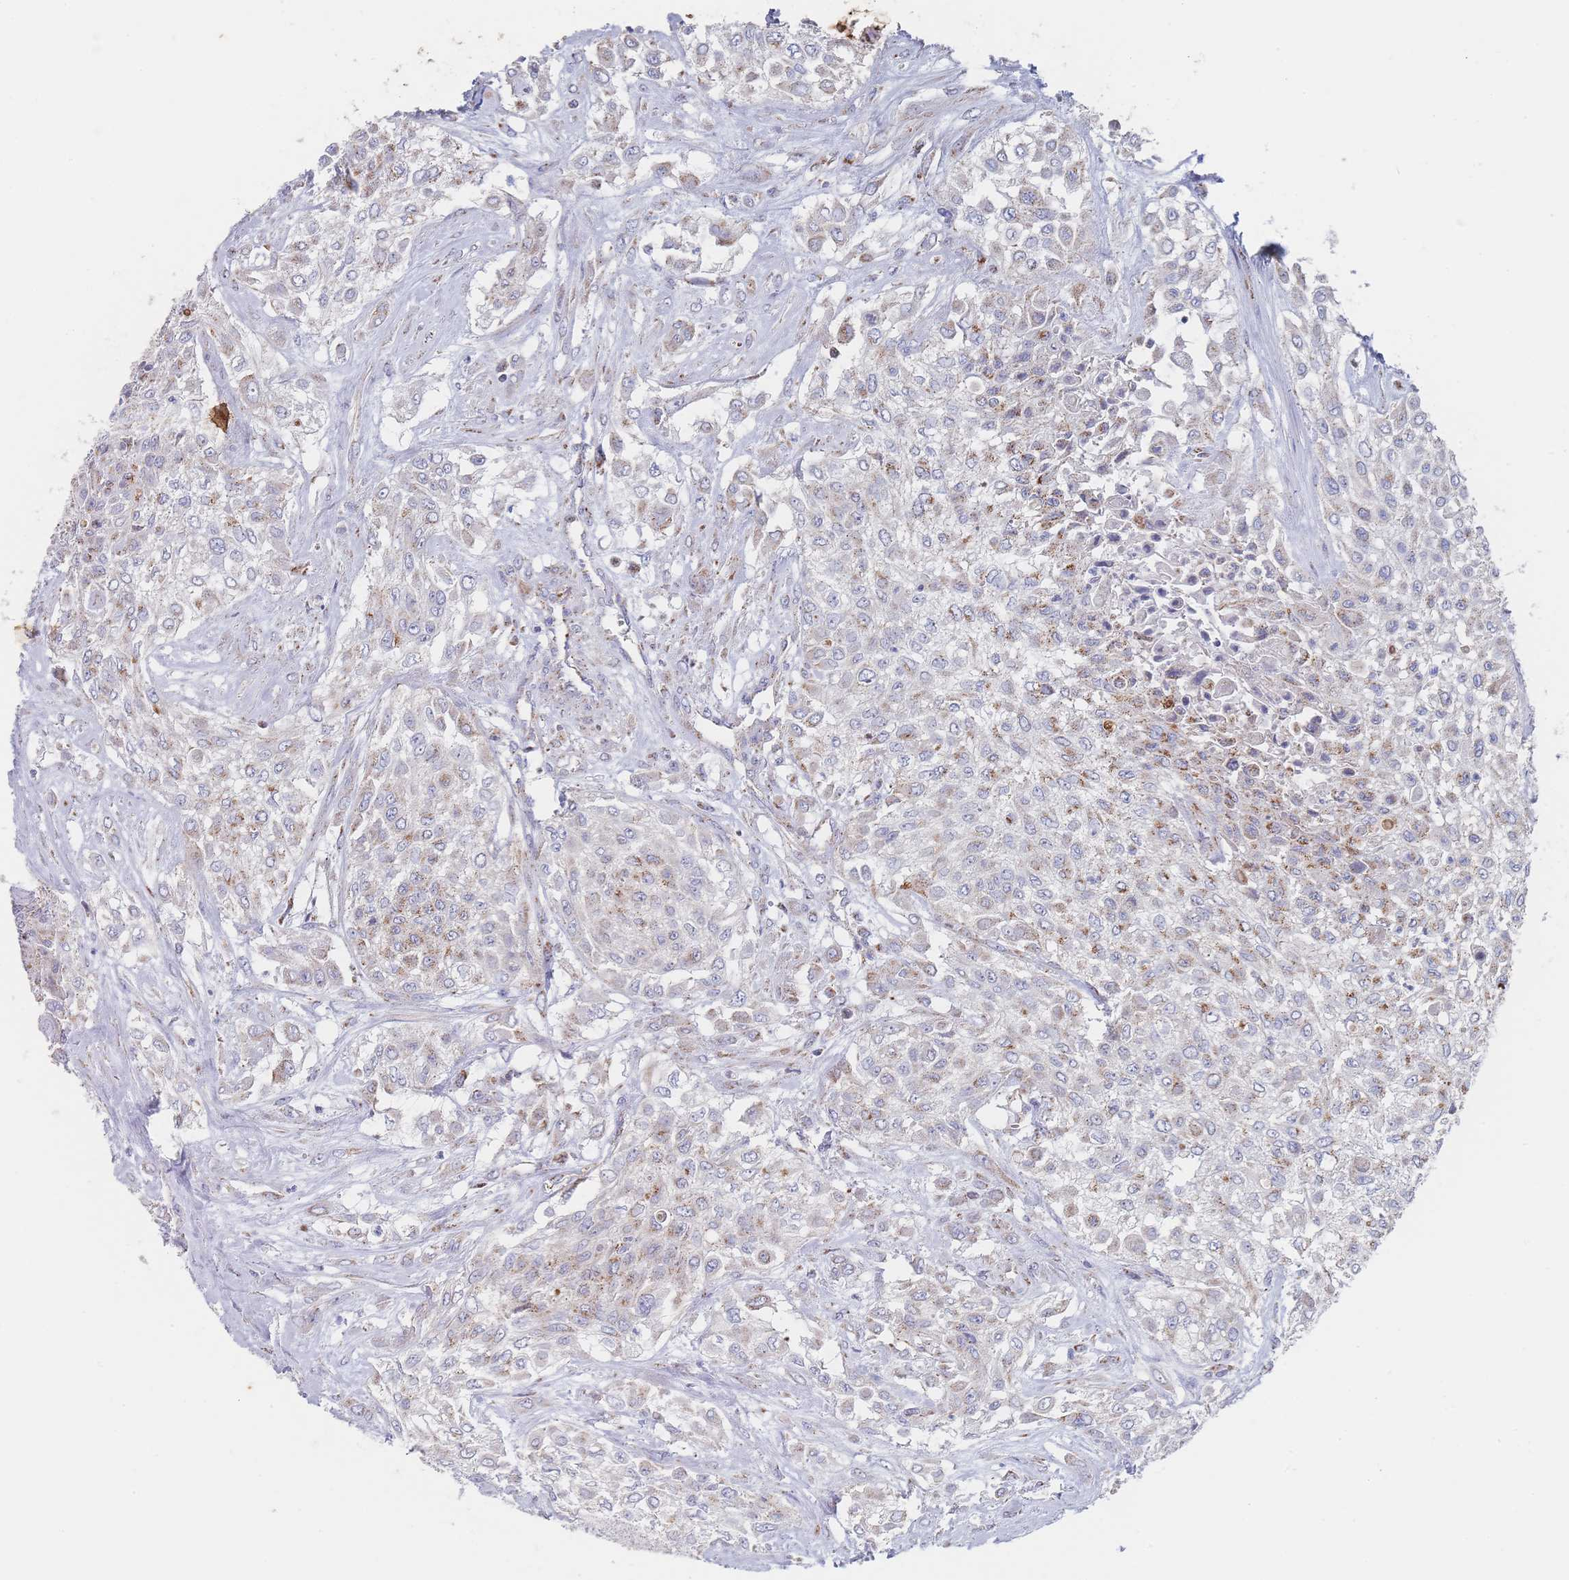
{"staining": {"intensity": "moderate", "quantity": "<25%", "location": "cytoplasmic/membranous"}, "tissue": "urothelial cancer", "cell_type": "Tumor cells", "image_type": "cancer", "snomed": [{"axis": "morphology", "description": "Urothelial carcinoma, High grade"}, {"axis": "topography", "description": "Urinary bladder"}], "caption": "A brown stain highlights moderate cytoplasmic/membranous expression of a protein in human urothelial carcinoma (high-grade) tumor cells. Nuclei are stained in blue.", "gene": "IKZF4", "patient": {"sex": "male", "age": 67}}